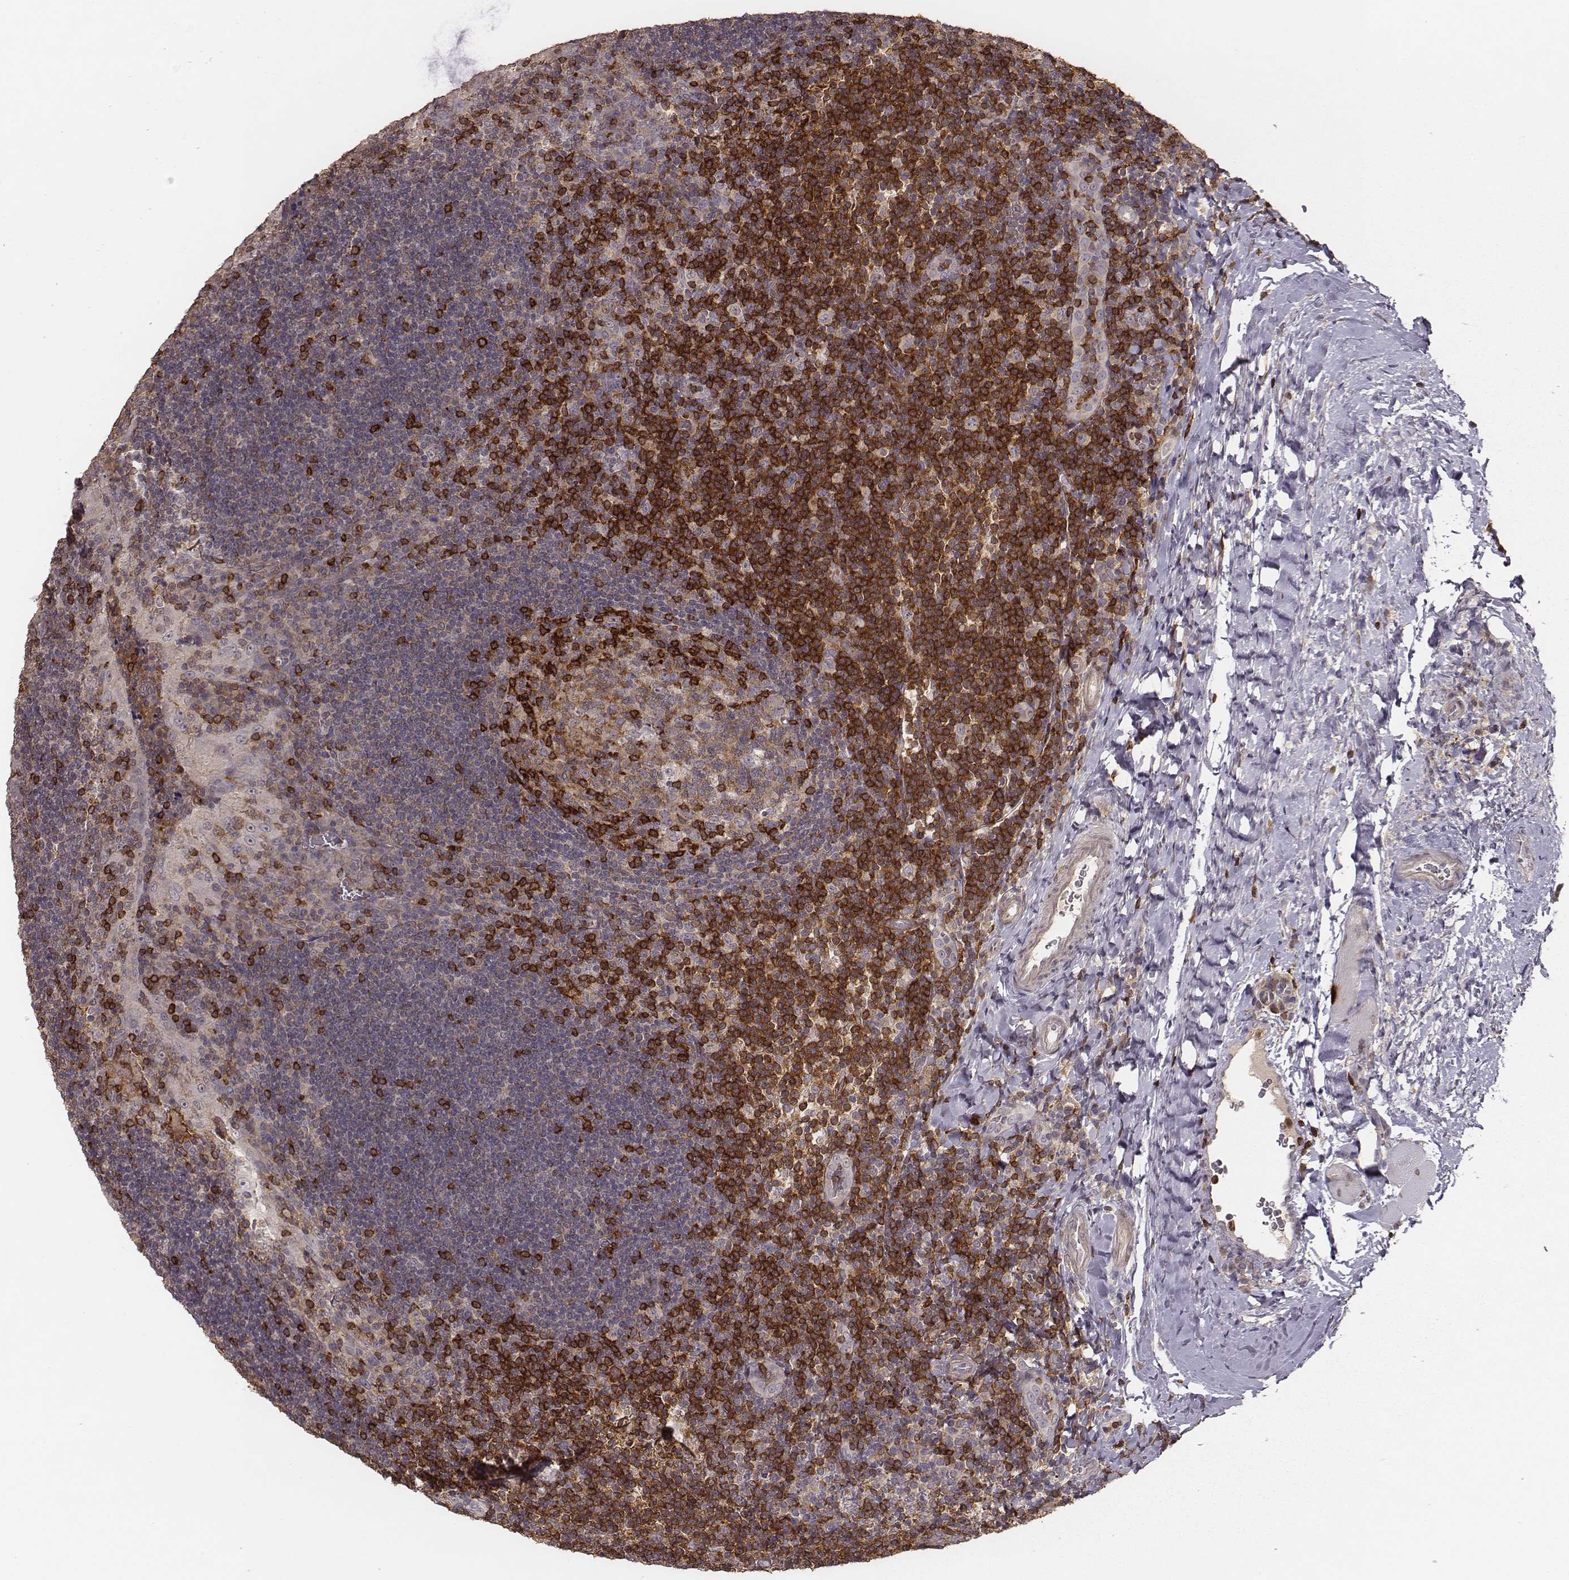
{"staining": {"intensity": "strong", "quantity": "25%-75%", "location": "cytoplasmic/membranous"}, "tissue": "tonsil", "cell_type": "Germinal center cells", "image_type": "normal", "snomed": [{"axis": "morphology", "description": "Normal tissue, NOS"}, {"axis": "topography", "description": "Tonsil"}], "caption": "Protein staining by IHC shows strong cytoplasmic/membranous expression in about 25%-75% of germinal center cells in normal tonsil.", "gene": "PILRA", "patient": {"sex": "male", "age": 17}}